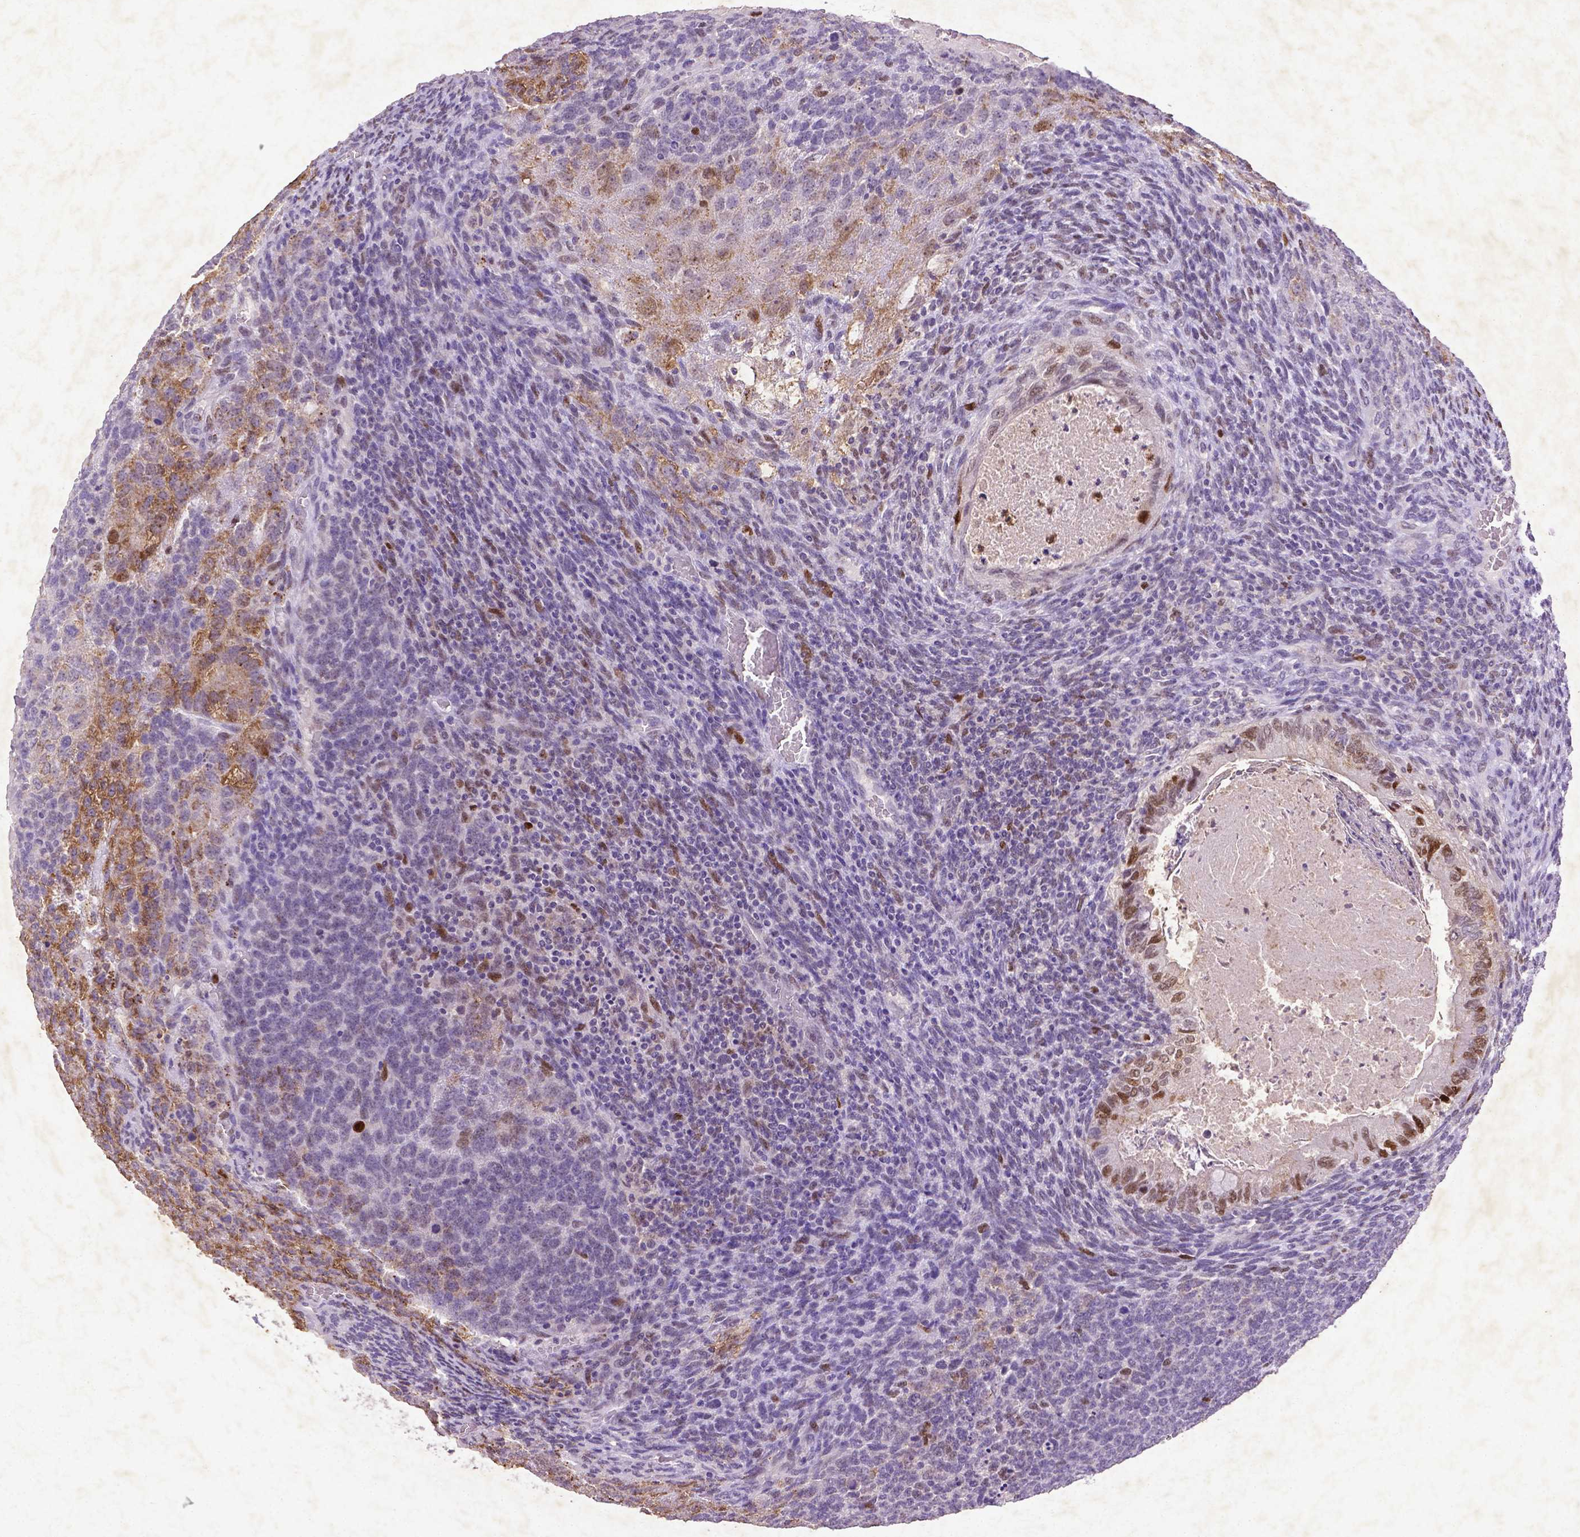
{"staining": {"intensity": "moderate", "quantity": "25%-75%", "location": "cytoplasmic/membranous,nuclear"}, "tissue": "testis cancer", "cell_type": "Tumor cells", "image_type": "cancer", "snomed": [{"axis": "morphology", "description": "Normal tissue, NOS"}, {"axis": "morphology", "description": "Carcinoma, Embryonal, NOS"}, {"axis": "topography", "description": "Testis"}, {"axis": "topography", "description": "Epididymis"}], "caption": "High-power microscopy captured an IHC image of testis embryonal carcinoma, revealing moderate cytoplasmic/membranous and nuclear positivity in about 25%-75% of tumor cells.", "gene": "CDKN1A", "patient": {"sex": "male", "age": 23}}